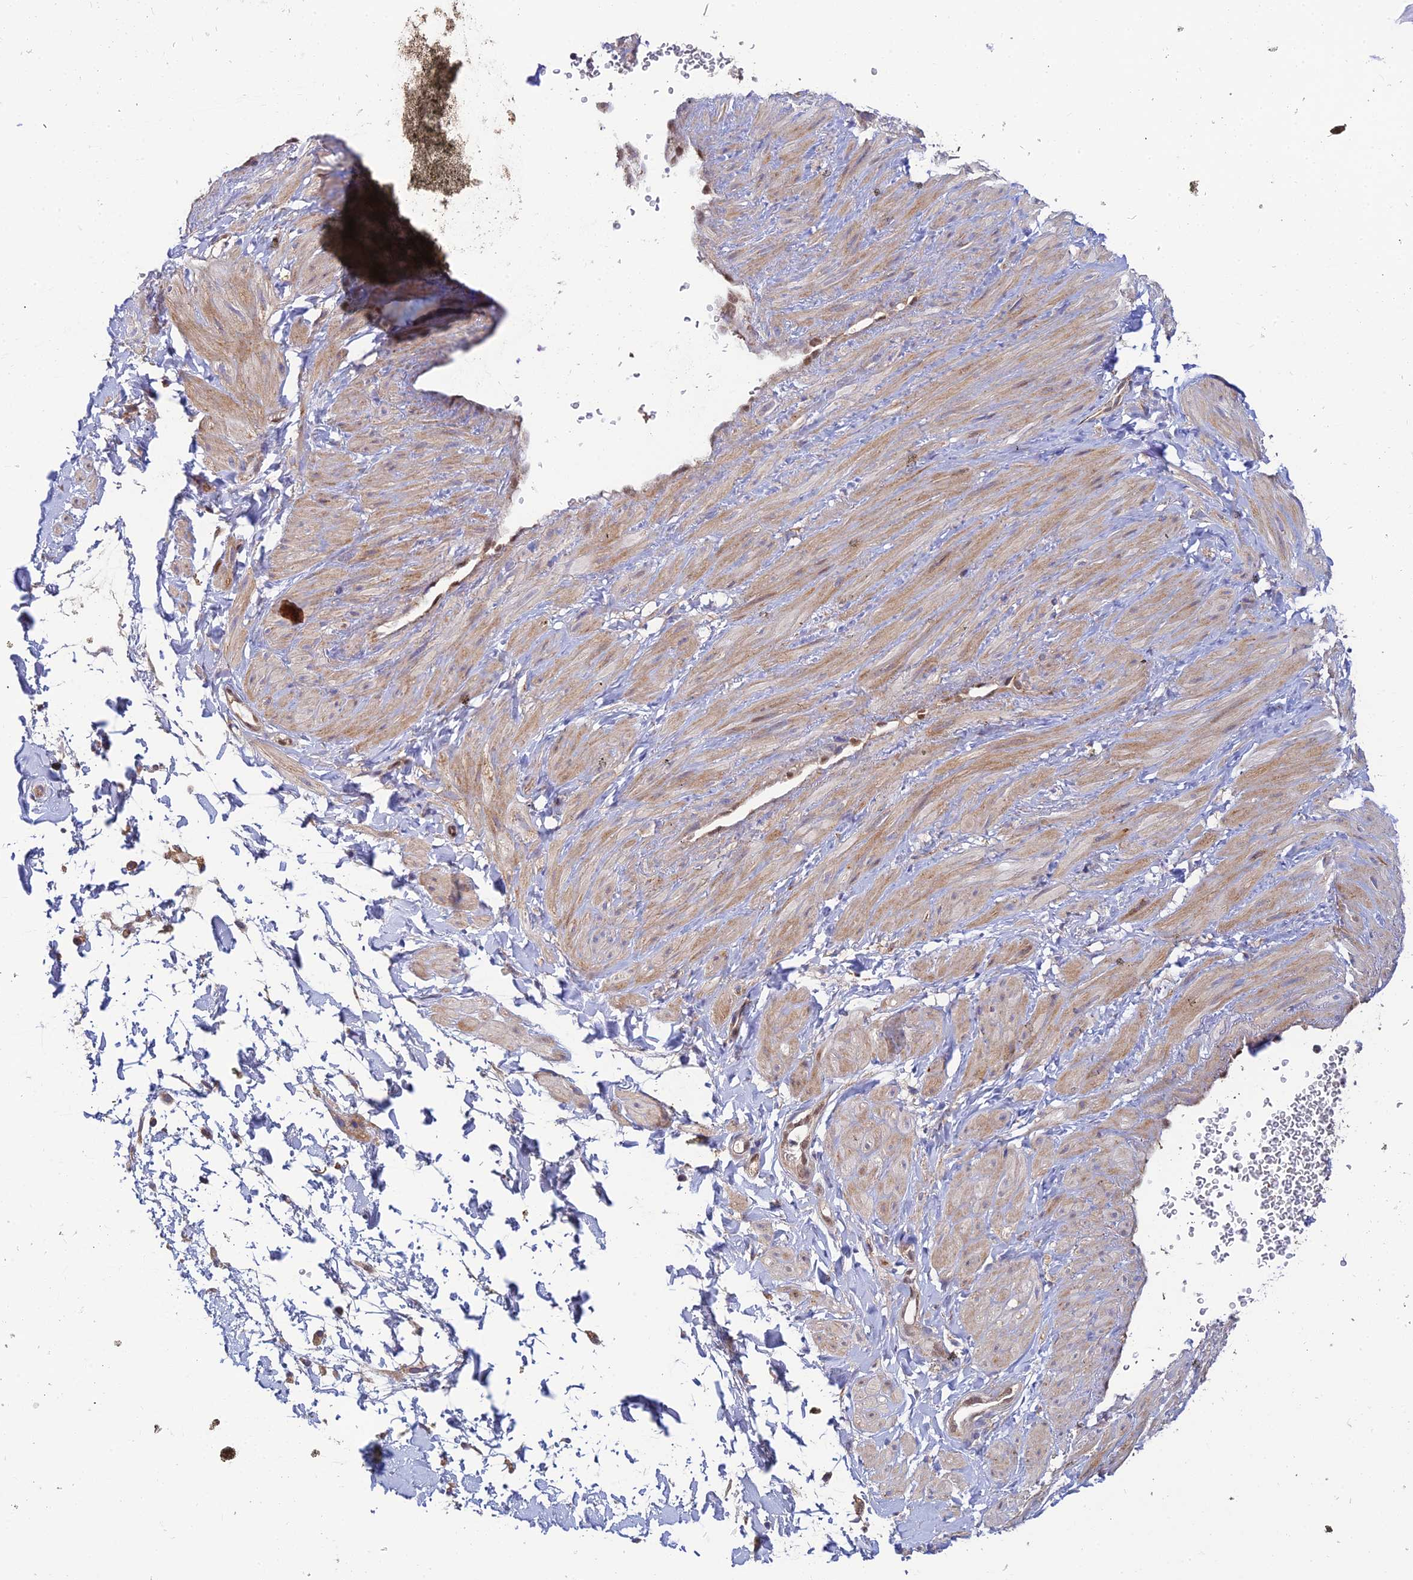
{"staining": {"intensity": "negative", "quantity": "none", "location": "none"}, "tissue": "adipose tissue", "cell_type": "Adipocytes", "image_type": "normal", "snomed": [{"axis": "morphology", "description": "Normal tissue, NOS"}, {"axis": "topography", "description": "Soft tissue"}, {"axis": "topography", "description": "Adipose tissue"}, {"axis": "topography", "description": "Vascular tissue"}, {"axis": "topography", "description": "Peripheral nerve tissue"}], "caption": "Micrograph shows no protein positivity in adipocytes of normal adipose tissue. (Stains: DAB (3,3'-diaminobenzidine) IHC with hematoxylin counter stain, Microscopy: brightfield microscopy at high magnification).", "gene": "PODNL1", "patient": {"sex": "male", "age": 74}}